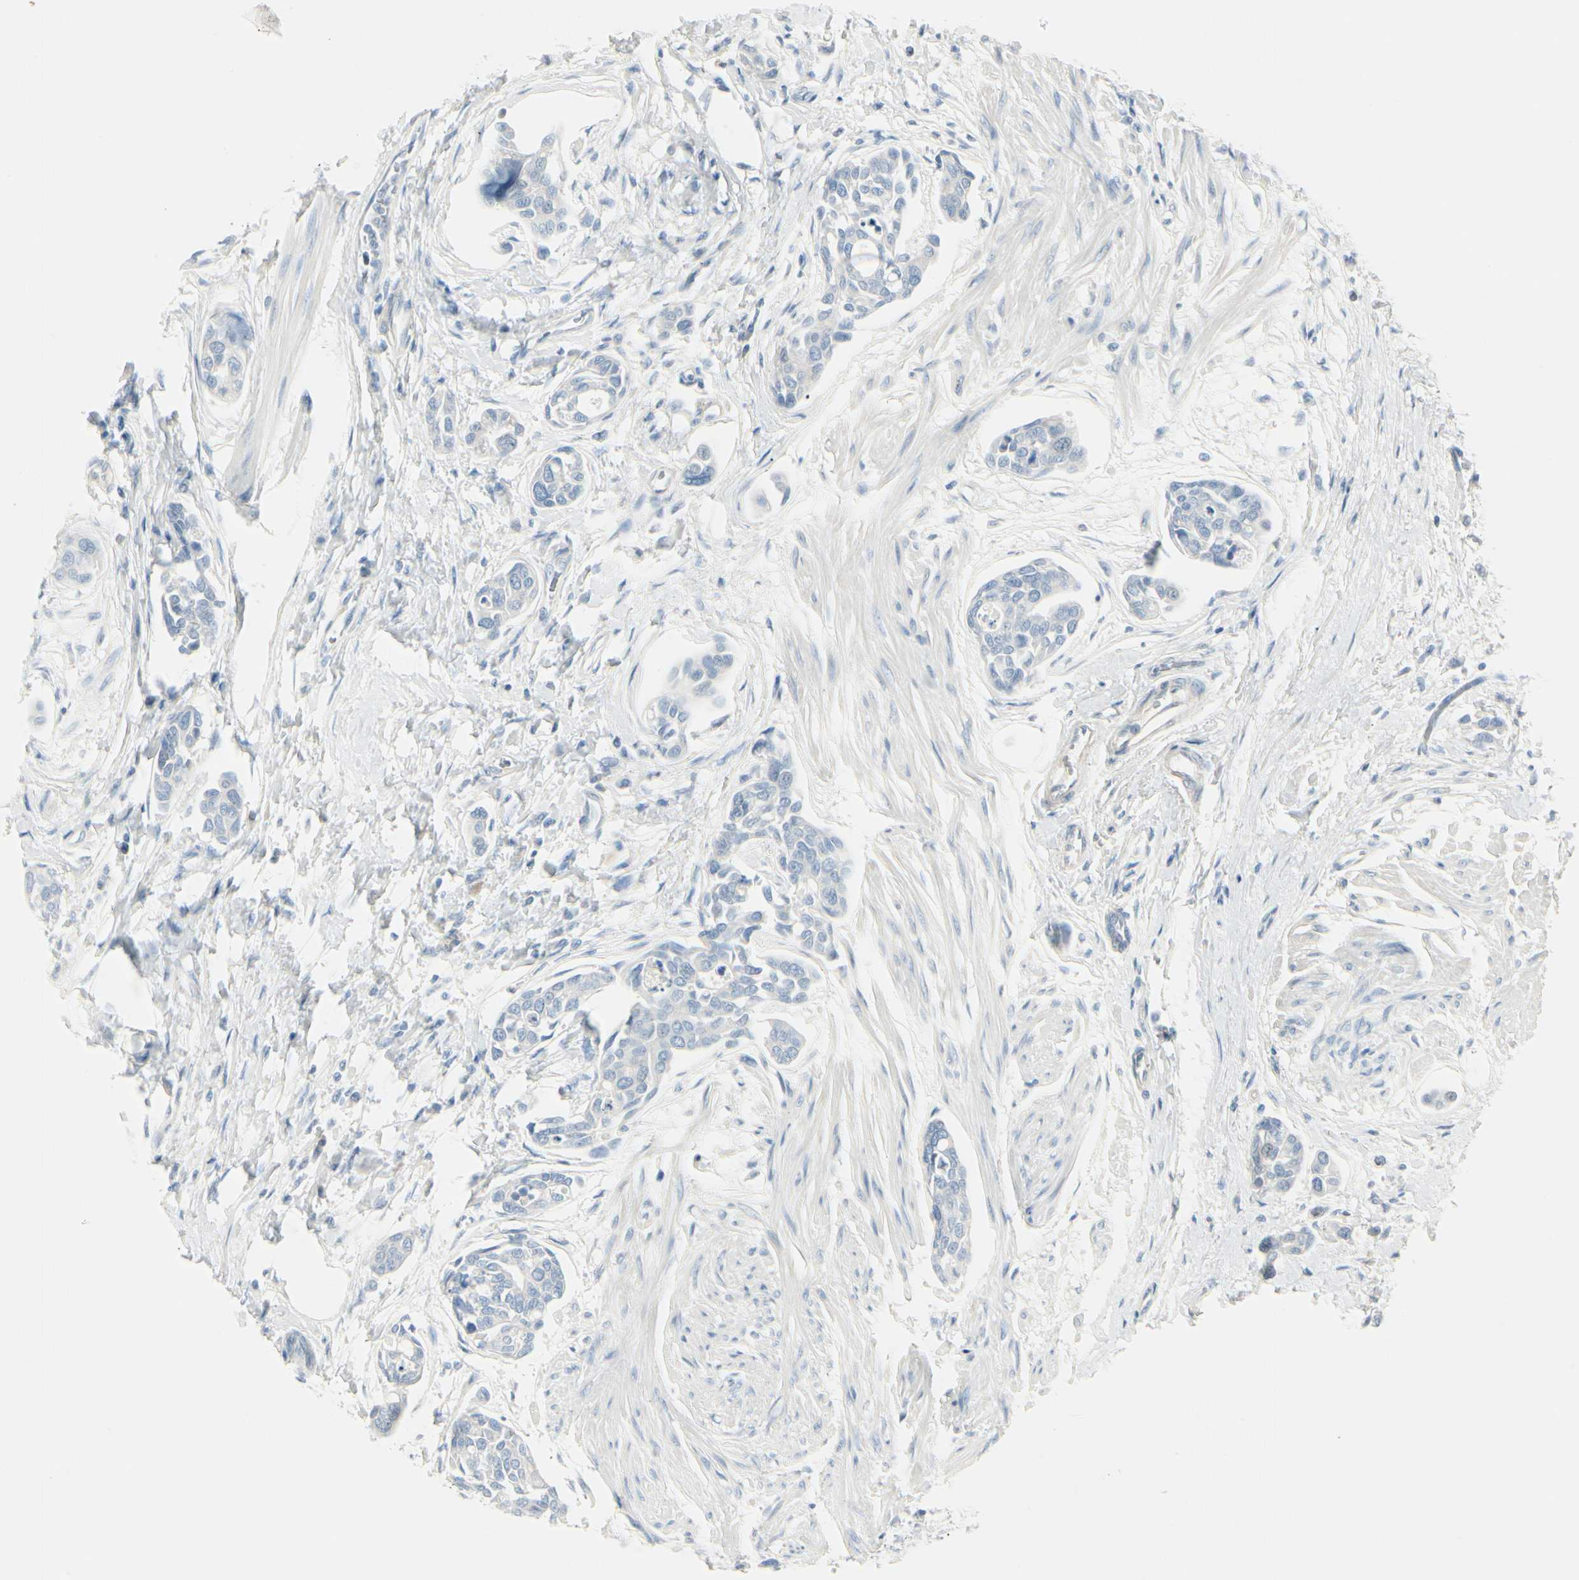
{"staining": {"intensity": "negative", "quantity": "none", "location": "none"}, "tissue": "urothelial cancer", "cell_type": "Tumor cells", "image_type": "cancer", "snomed": [{"axis": "morphology", "description": "Urothelial carcinoma, High grade"}, {"axis": "topography", "description": "Urinary bladder"}], "caption": "IHC micrograph of neoplastic tissue: human urothelial cancer stained with DAB shows no significant protein positivity in tumor cells.", "gene": "CDHR5", "patient": {"sex": "male", "age": 78}}